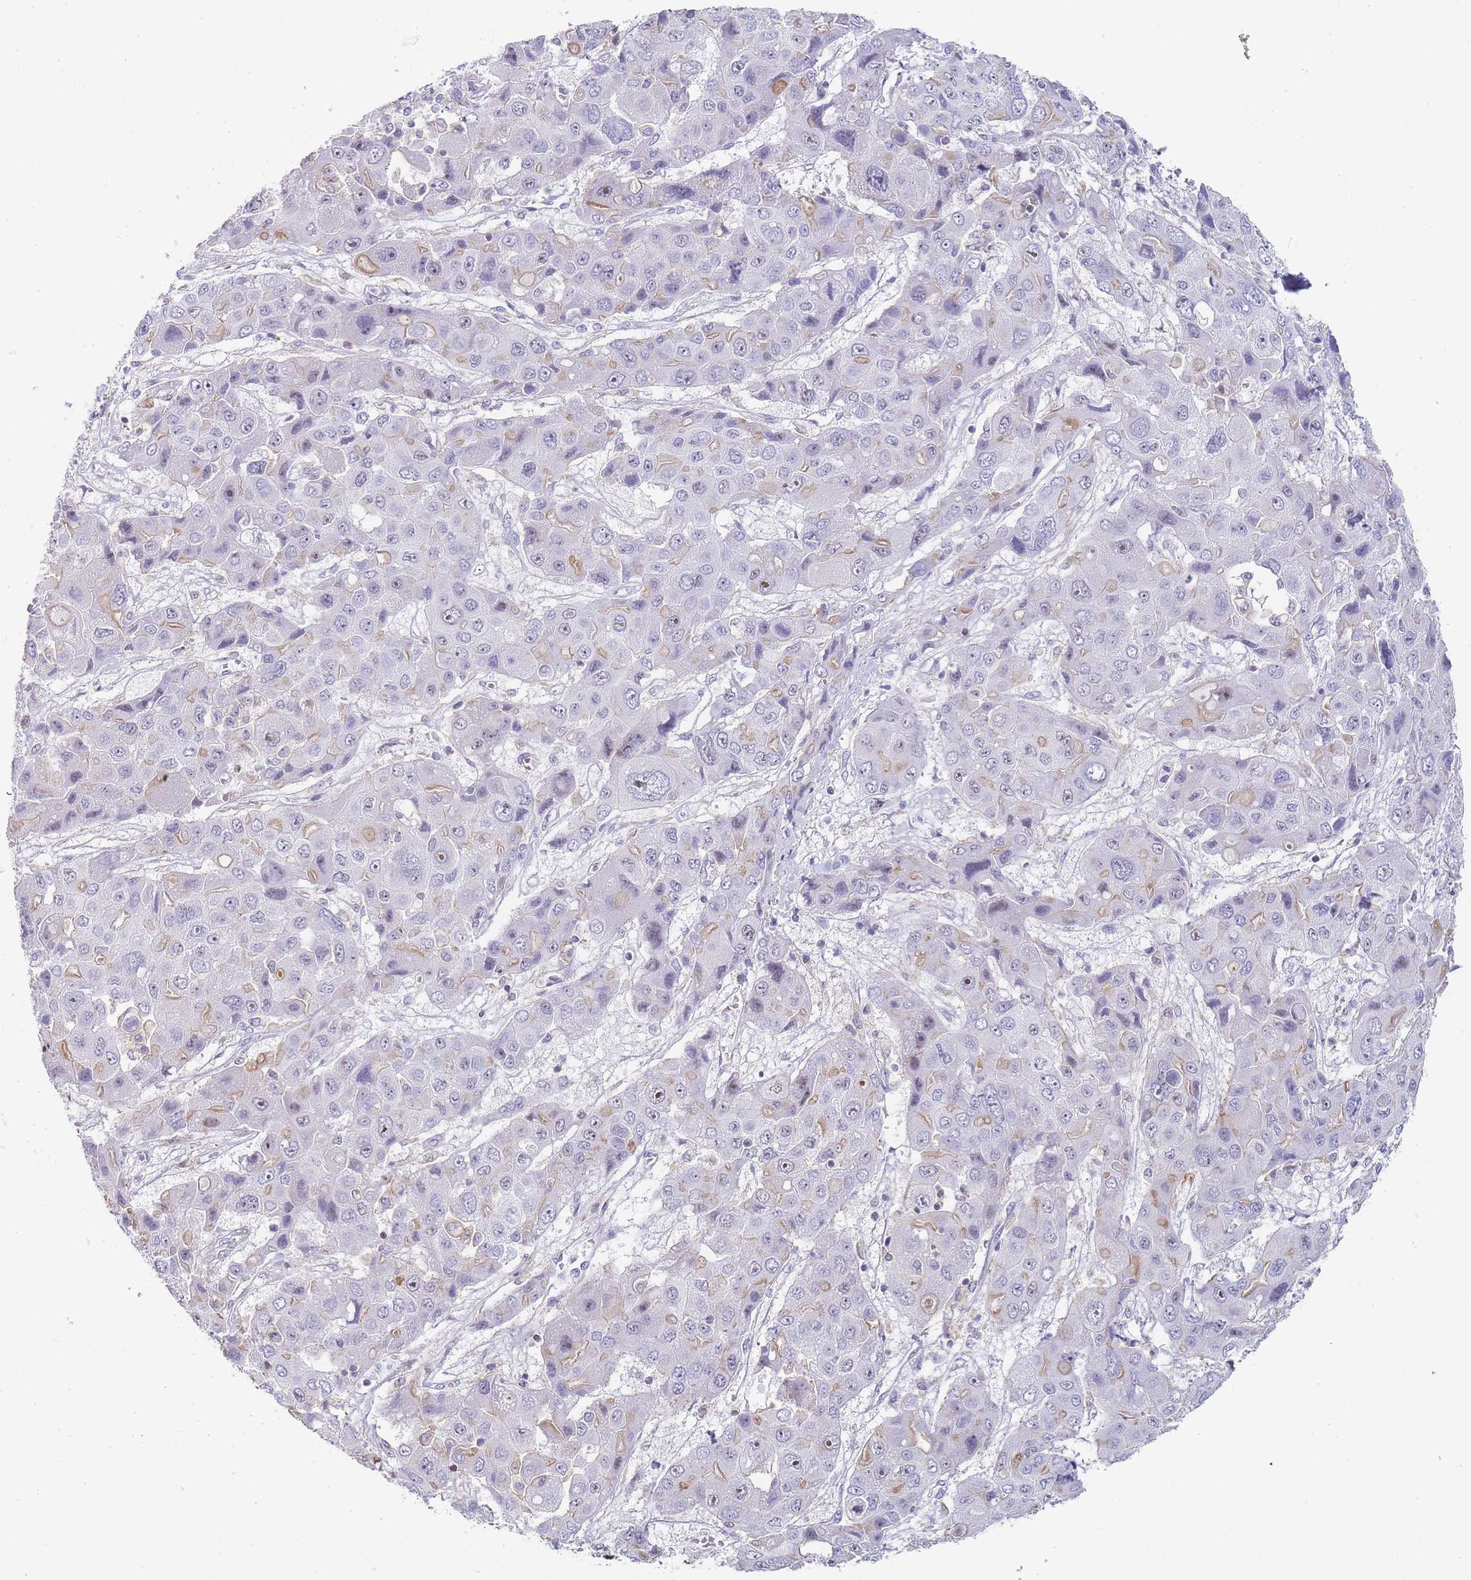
{"staining": {"intensity": "weak", "quantity": "<25%", "location": "cytoplasmic/membranous,nuclear"}, "tissue": "liver cancer", "cell_type": "Tumor cells", "image_type": "cancer", "snomed": [{"axis": "morphology", "description": "Cholangiocarcinoma"}, {"axis": "topography", "description": "Liver"}], "caption": "An image of cholangiocarcinoma (liver) stained for a protein shows no brown staining in tumor cells.", "gene": "NOP14", "patient": {"sex": "male", "age": 67}}